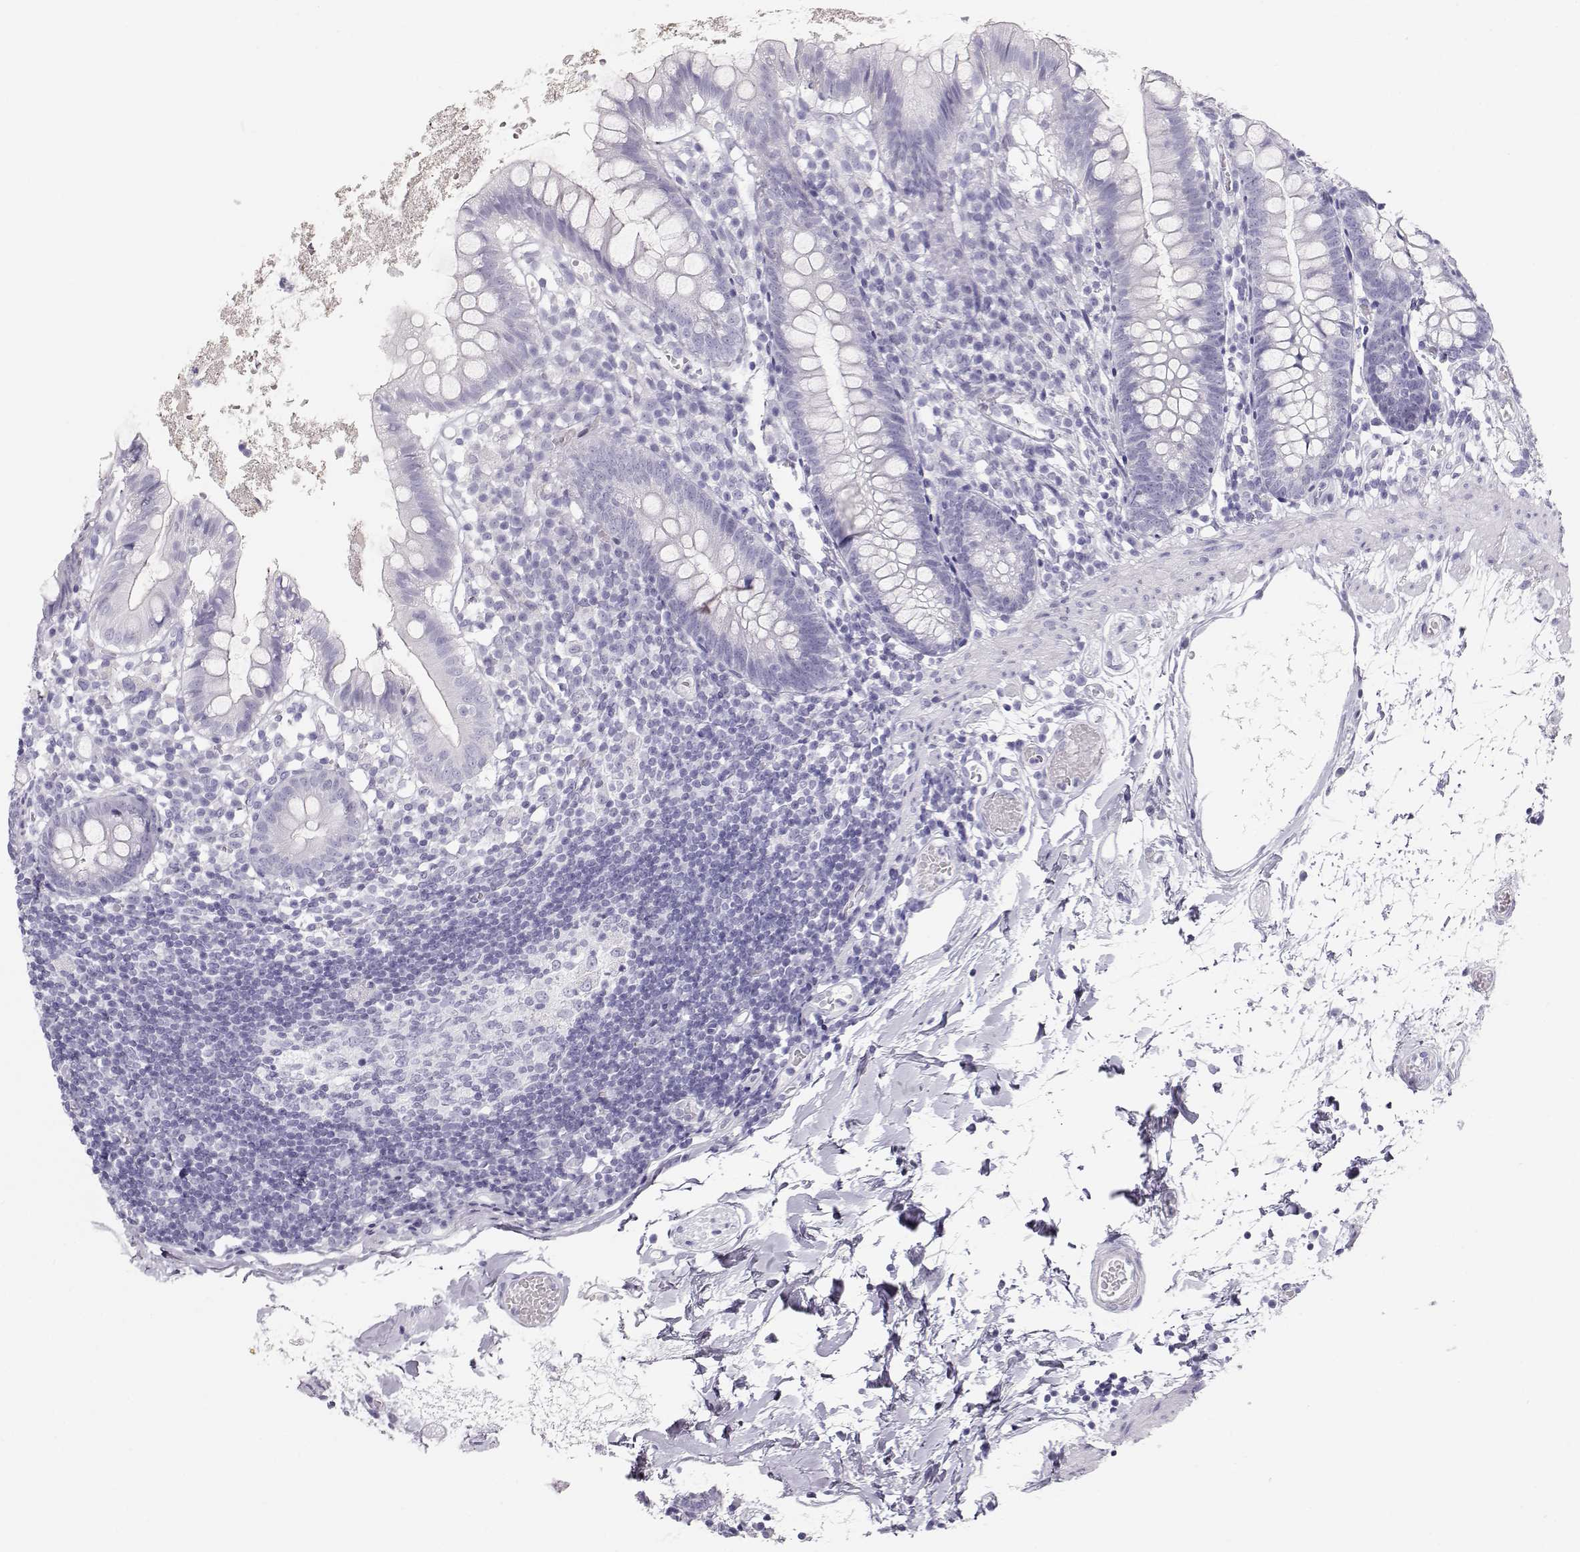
{"staining": {"intensity": "negative", "quantity": "none", "location": "none"}, "tissue": "small intestine", "cell_type": "Glandular cells", "image_type": "normal", "snomed": [{"axis": "morphology", "description": "Normal tissue, NOS"}, {"axis": "topography", "description": "Small intestine"}], "caption": "Protein analysis of unremarkable small intestine exhibits no significant expression in glandular cells.", "gene": "TKTL1", "patient": {"sex": "female", "age": 90}}